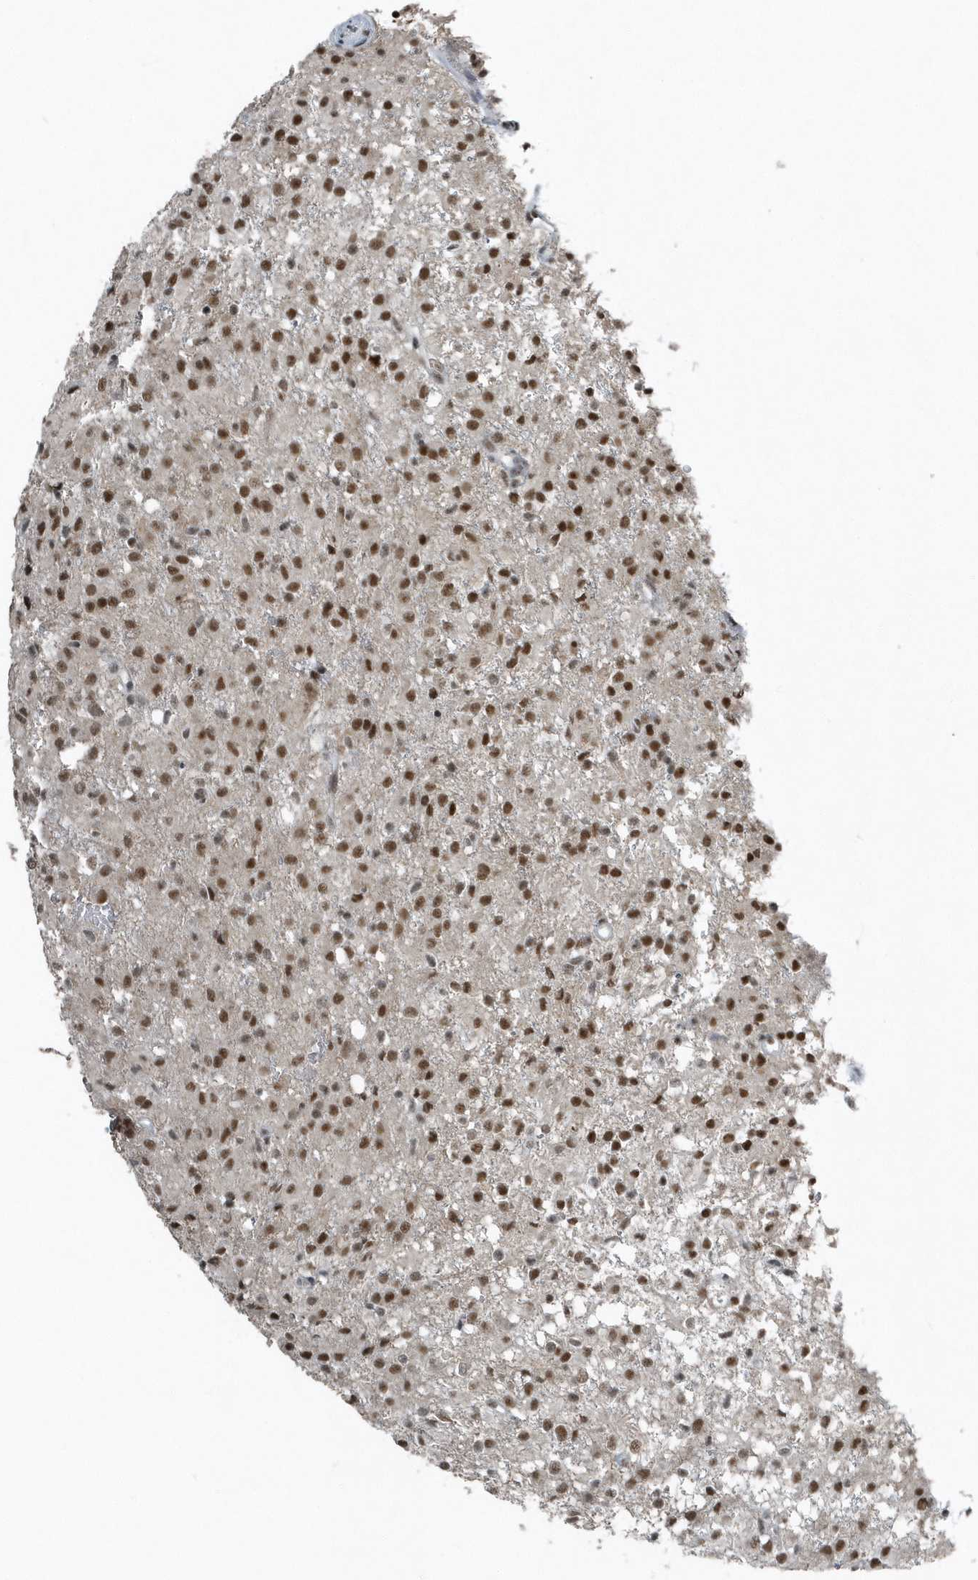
{"staining": {"intensity": "moderate", "quantity": ">75%", "location": "nuclear"}, "tissue": "glioma", "cell_type": "Tumor cells", "image_type": "cancer", "snomed": [{"axis": "morphology", "description": "Glioma, malignant, High grade"}, {"axis": "topography", "description": "Brain"}], "caption": "Tumor cells display medium levels of moderate nuclear positivity in approximately >75% of cells in glioma.", "gene": "YTHDC1", "patient": {"sex": "female", "age": 59}}